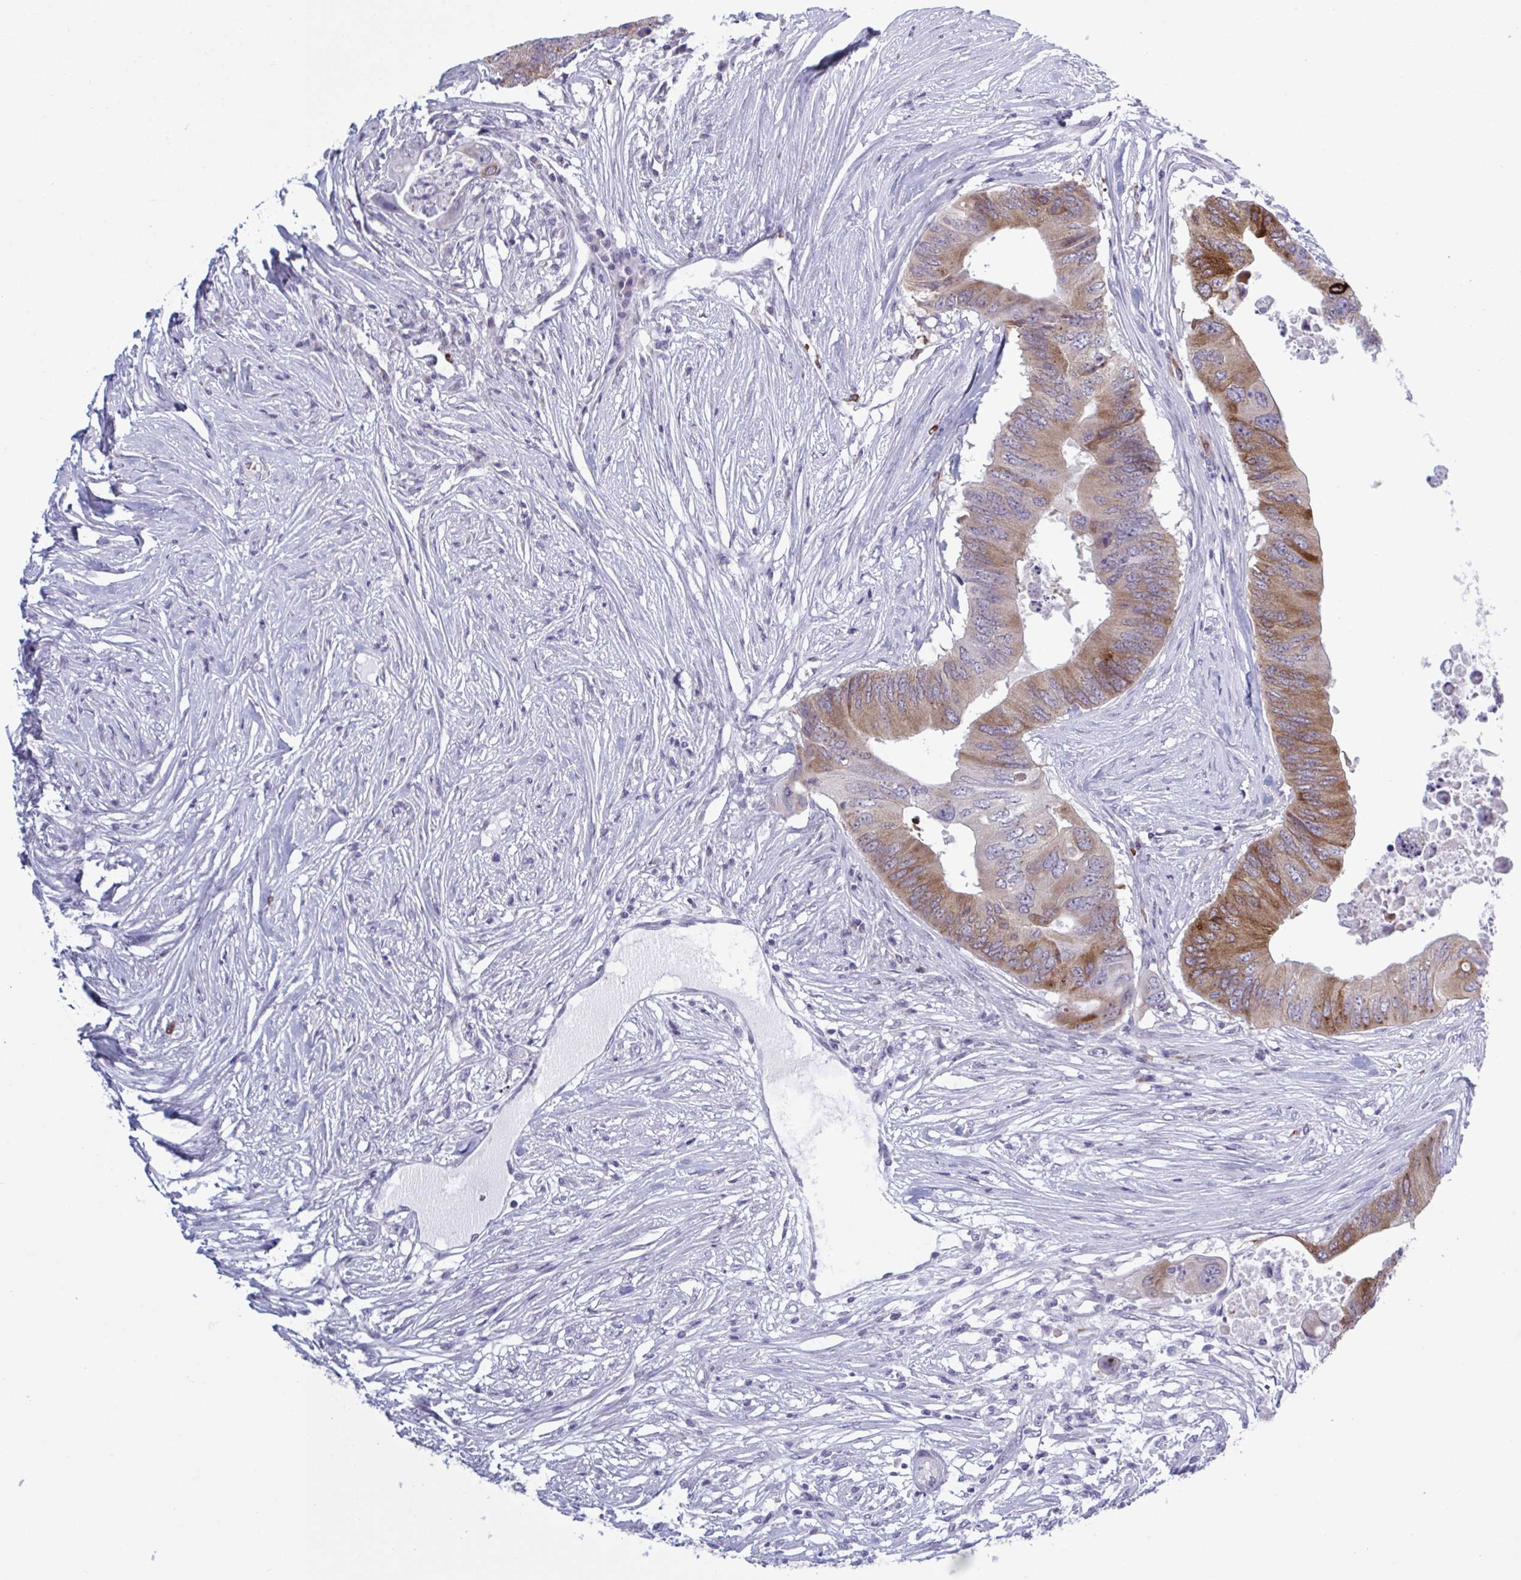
{"staining": {"intensity": "moderate", "quantity": "25%-75%", "location": "cytoplasmic/membranous"}, "tissue": "colorectal cancer", "cell_type": "Tumor cells", "image_type": "cancer", "snomed": [{"axis": "morphology", "description": "Adenocarcinoma, NOS"}, {"axis": "topography", "description": "Colon"}], "caption": "Immunohistochemical staining of human adenocarcinoma (colorectal) demonstrates medium levels of moderate cytoplasmic/membranous staining in approximately 25%-75% of tumor cells.", "gene": "HSD11B2", "patient": {"sex": "male", "age": 71}}